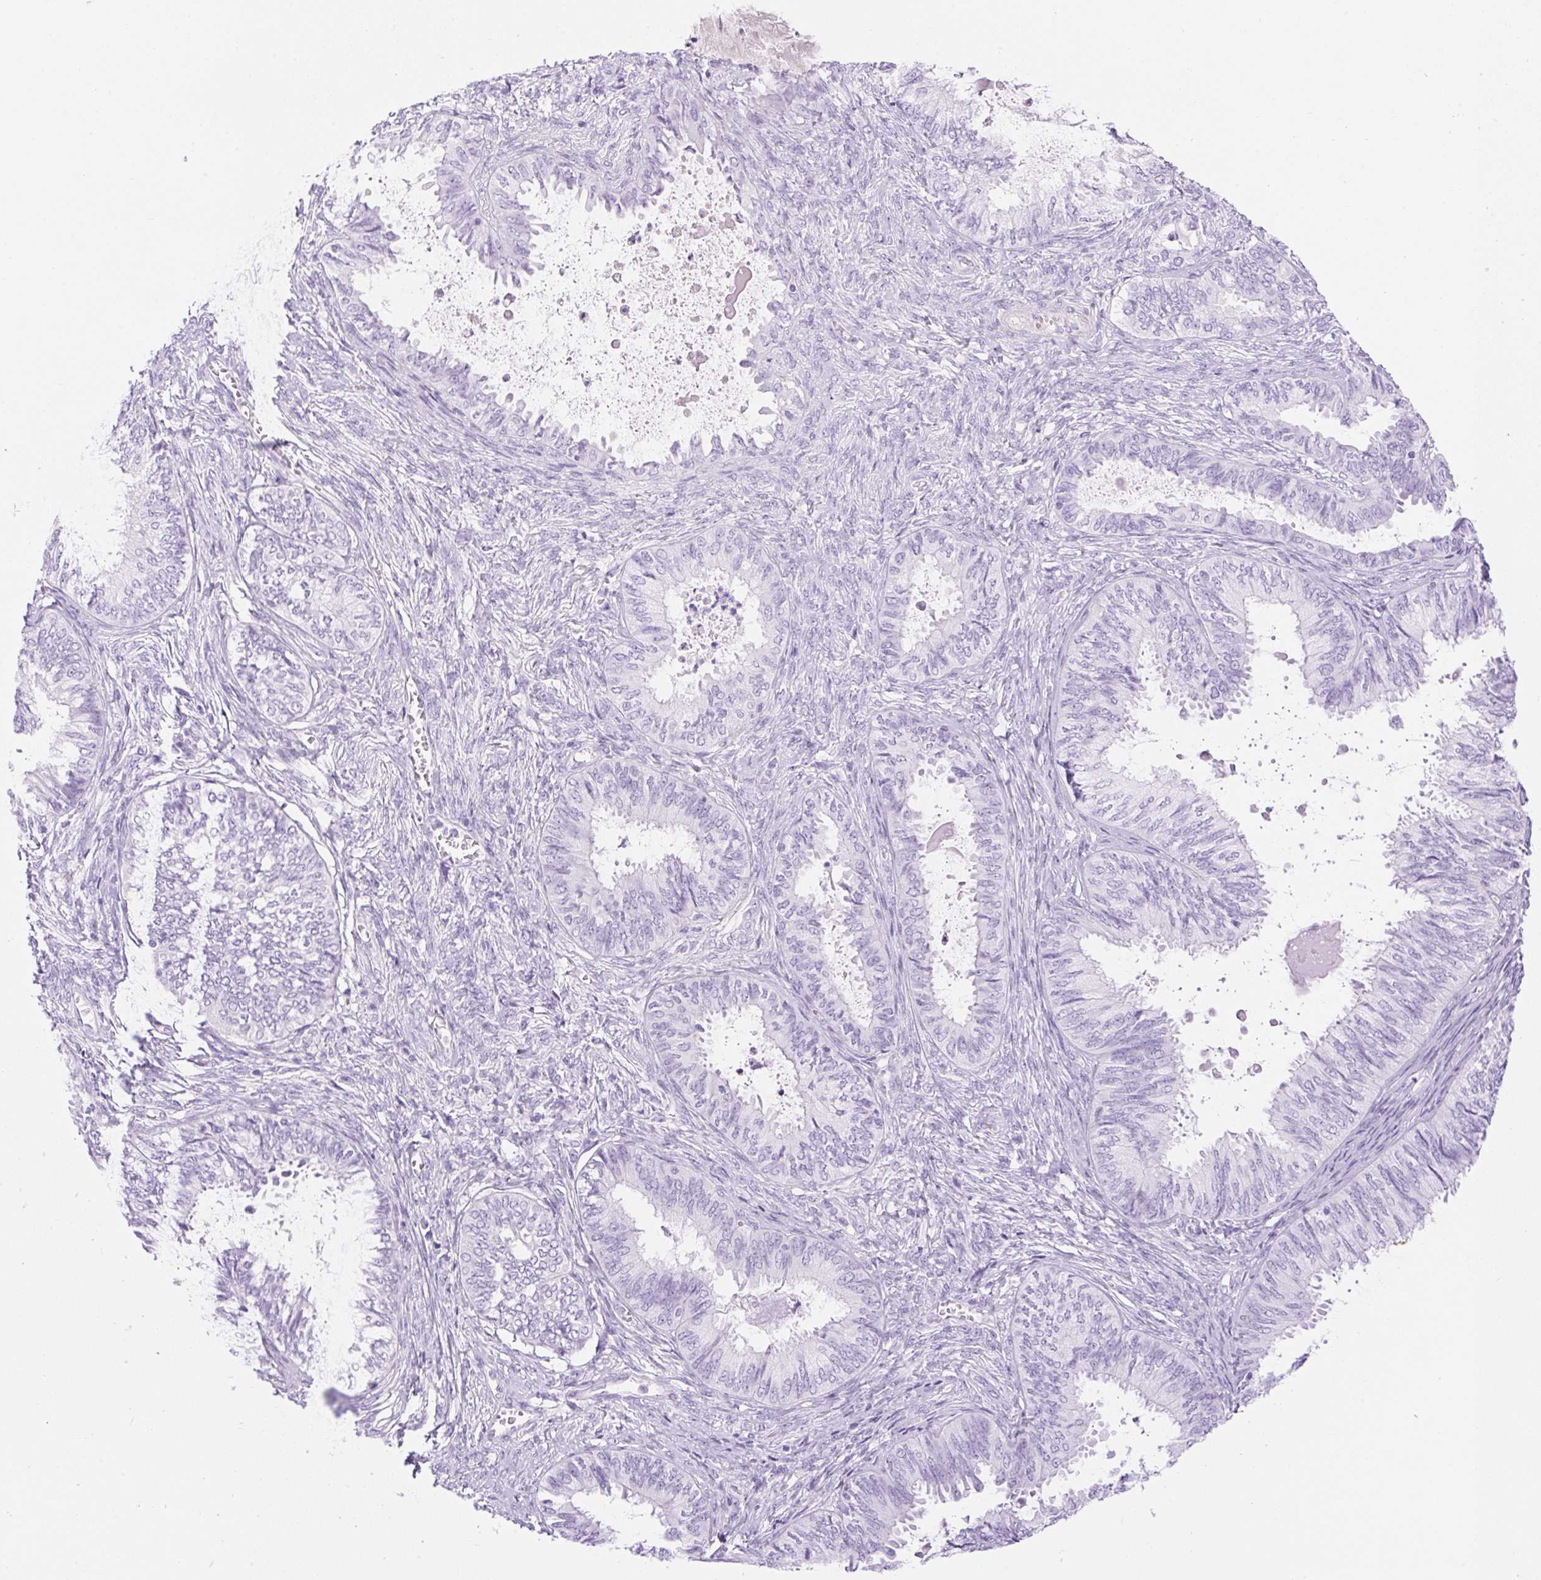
{"staining": {"intensity": "negative", "quantity": "none", "location": "none"}, "tissue": "ovarian cancer", "cell_type": "Tumor cells", "image_type": "cancer", "snomed": [{"axis": "morphology", "description": "Carcinoma, endometroid"}, {"axis": "topography", "description": "Ovary"}], "caption": "Human ovarian cancer stained for a protein using IHC displays no positivity in tumor cells.", "gene": "PALM3", "patient": {"sex": "female", "age": 70}}